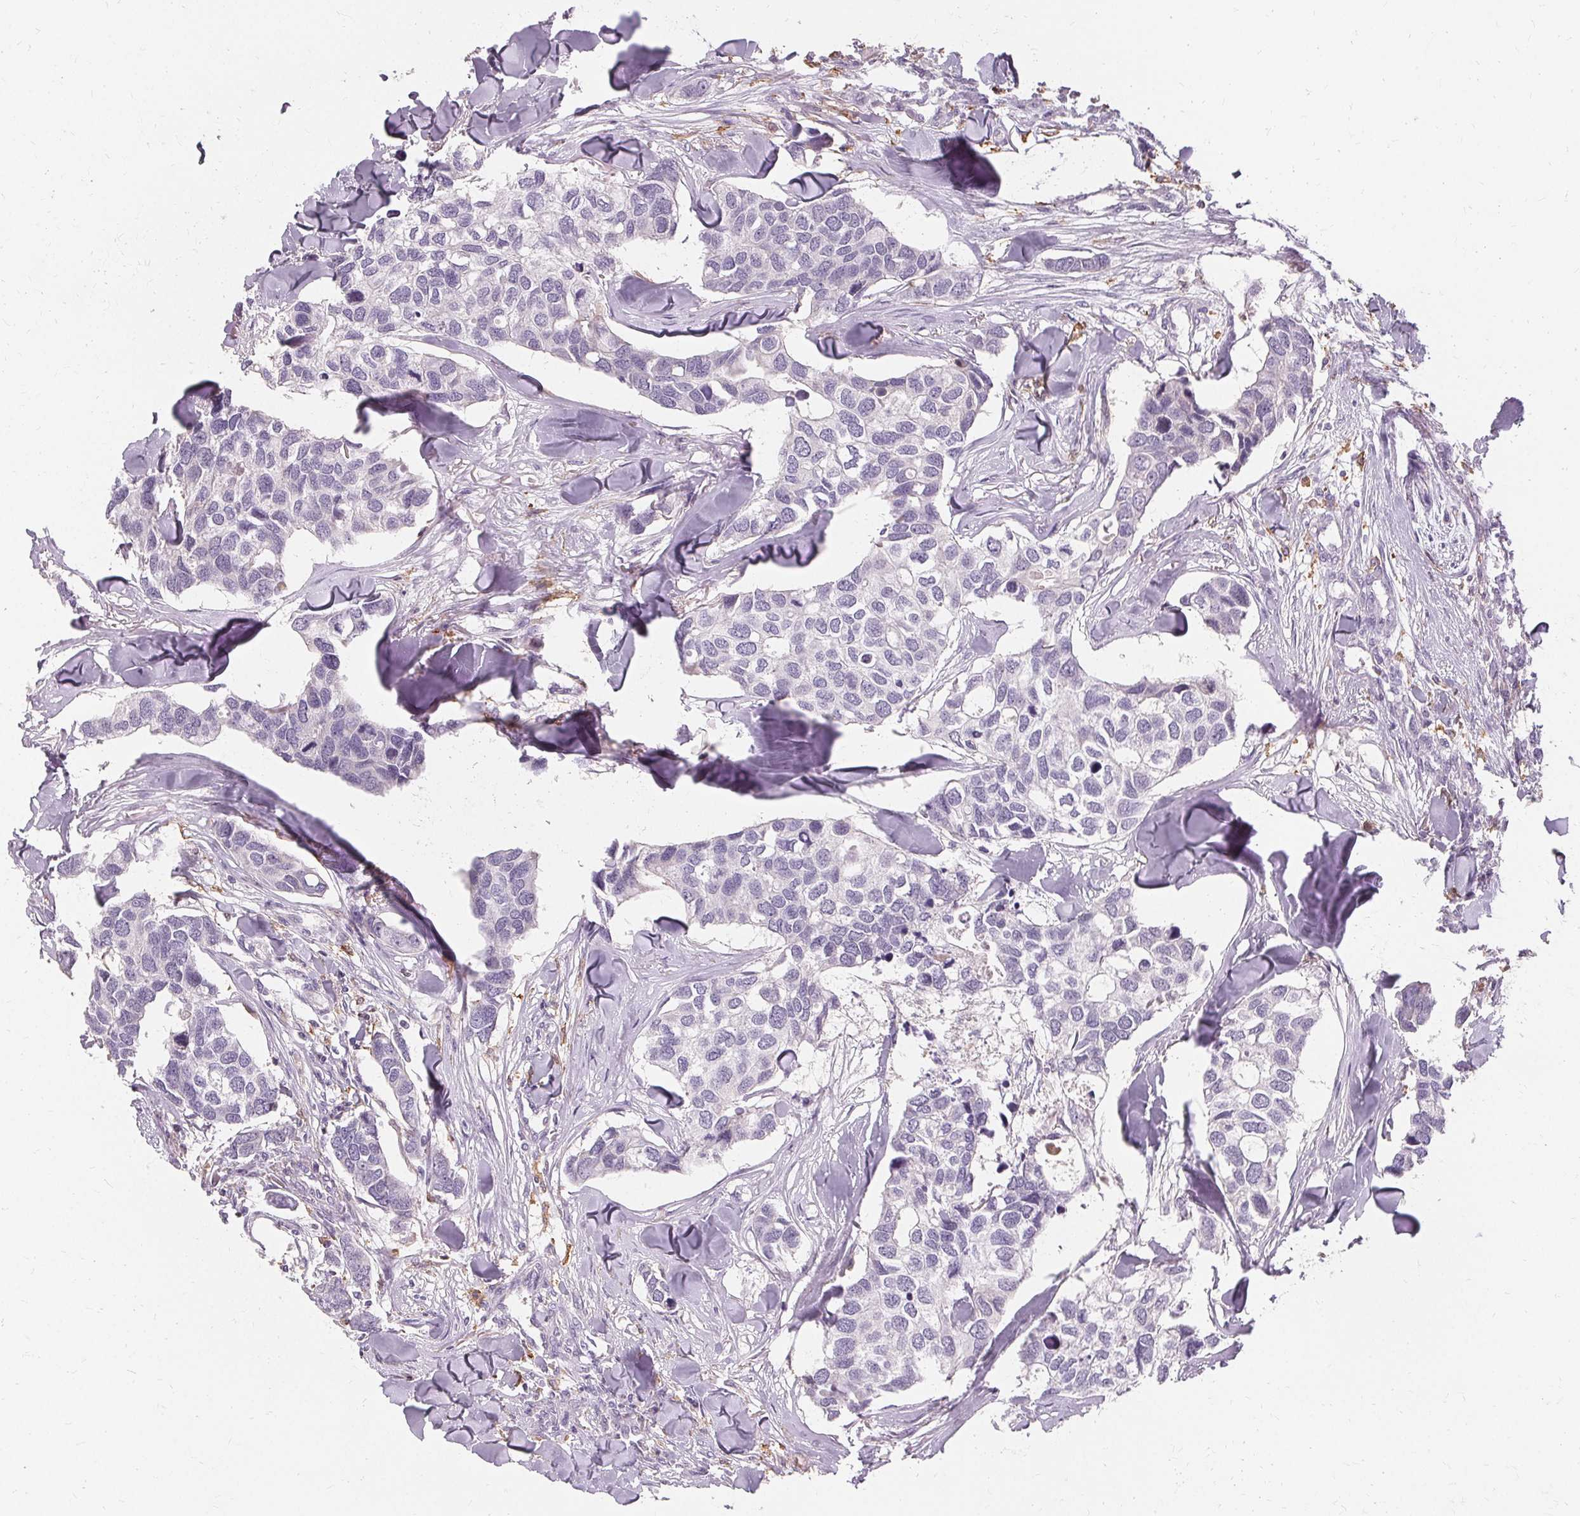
{"staining": {"intensity": "negative", "quantity": "none", "location": "none"}, "tissue": "breast cancer", "cell_type": "Tumor cells", "image_type": "cancer", "snomed": [{"axis": "morphology", "description": "Duct carcinoma"}, {"axis": "topography", "description": "Breast"}], "caption": "High magnification brightfield microscopy of breast cancer (invasive ductal carcinoma) stained with DAB (brown) and counterstained with hematoxylin (blue): tumor cells show no significant expression.", "gene": "IFNGR1", "patient": {"sex": "female", "age": 83}}